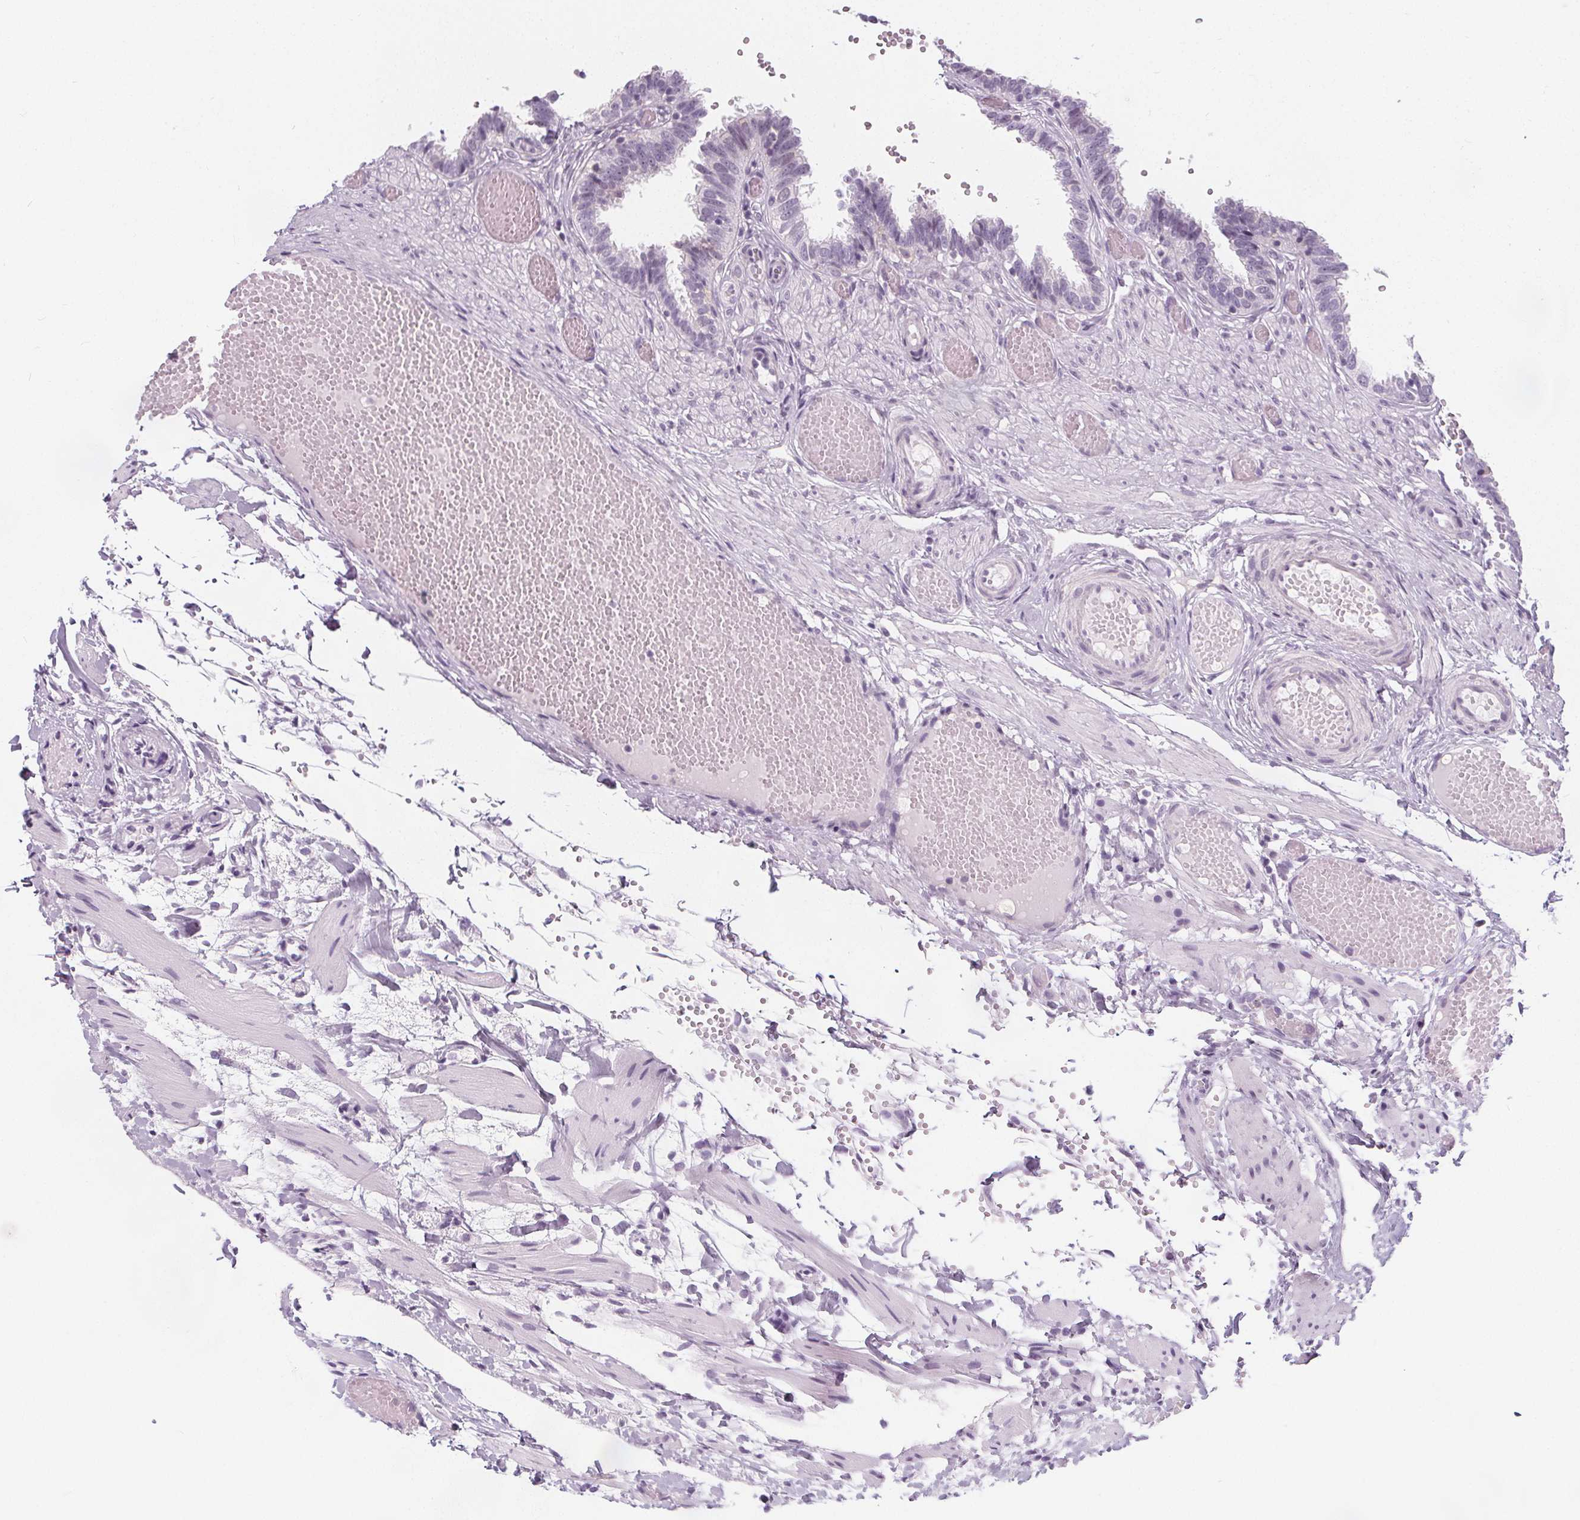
{"staining": {"intensity": "negative", "quantity": "none", "location": "none"}, "tissue": "fallopian tube", "cell_type": "Glandular cells", "image_type": "normal", "snomed": [{"axis": "morphology", "description": "Normal tissue, NOS"}, {"axis": "topography", "description": "Fallopian tube"}], "caption": "Micrograph shows no significant protein positivity in glandular cells of benign fallopian tube. (DAB immunohistochemistry (IHC), high magnification).", "gene": "UGP2", "patient": {"sex": "female", "age": 37}}